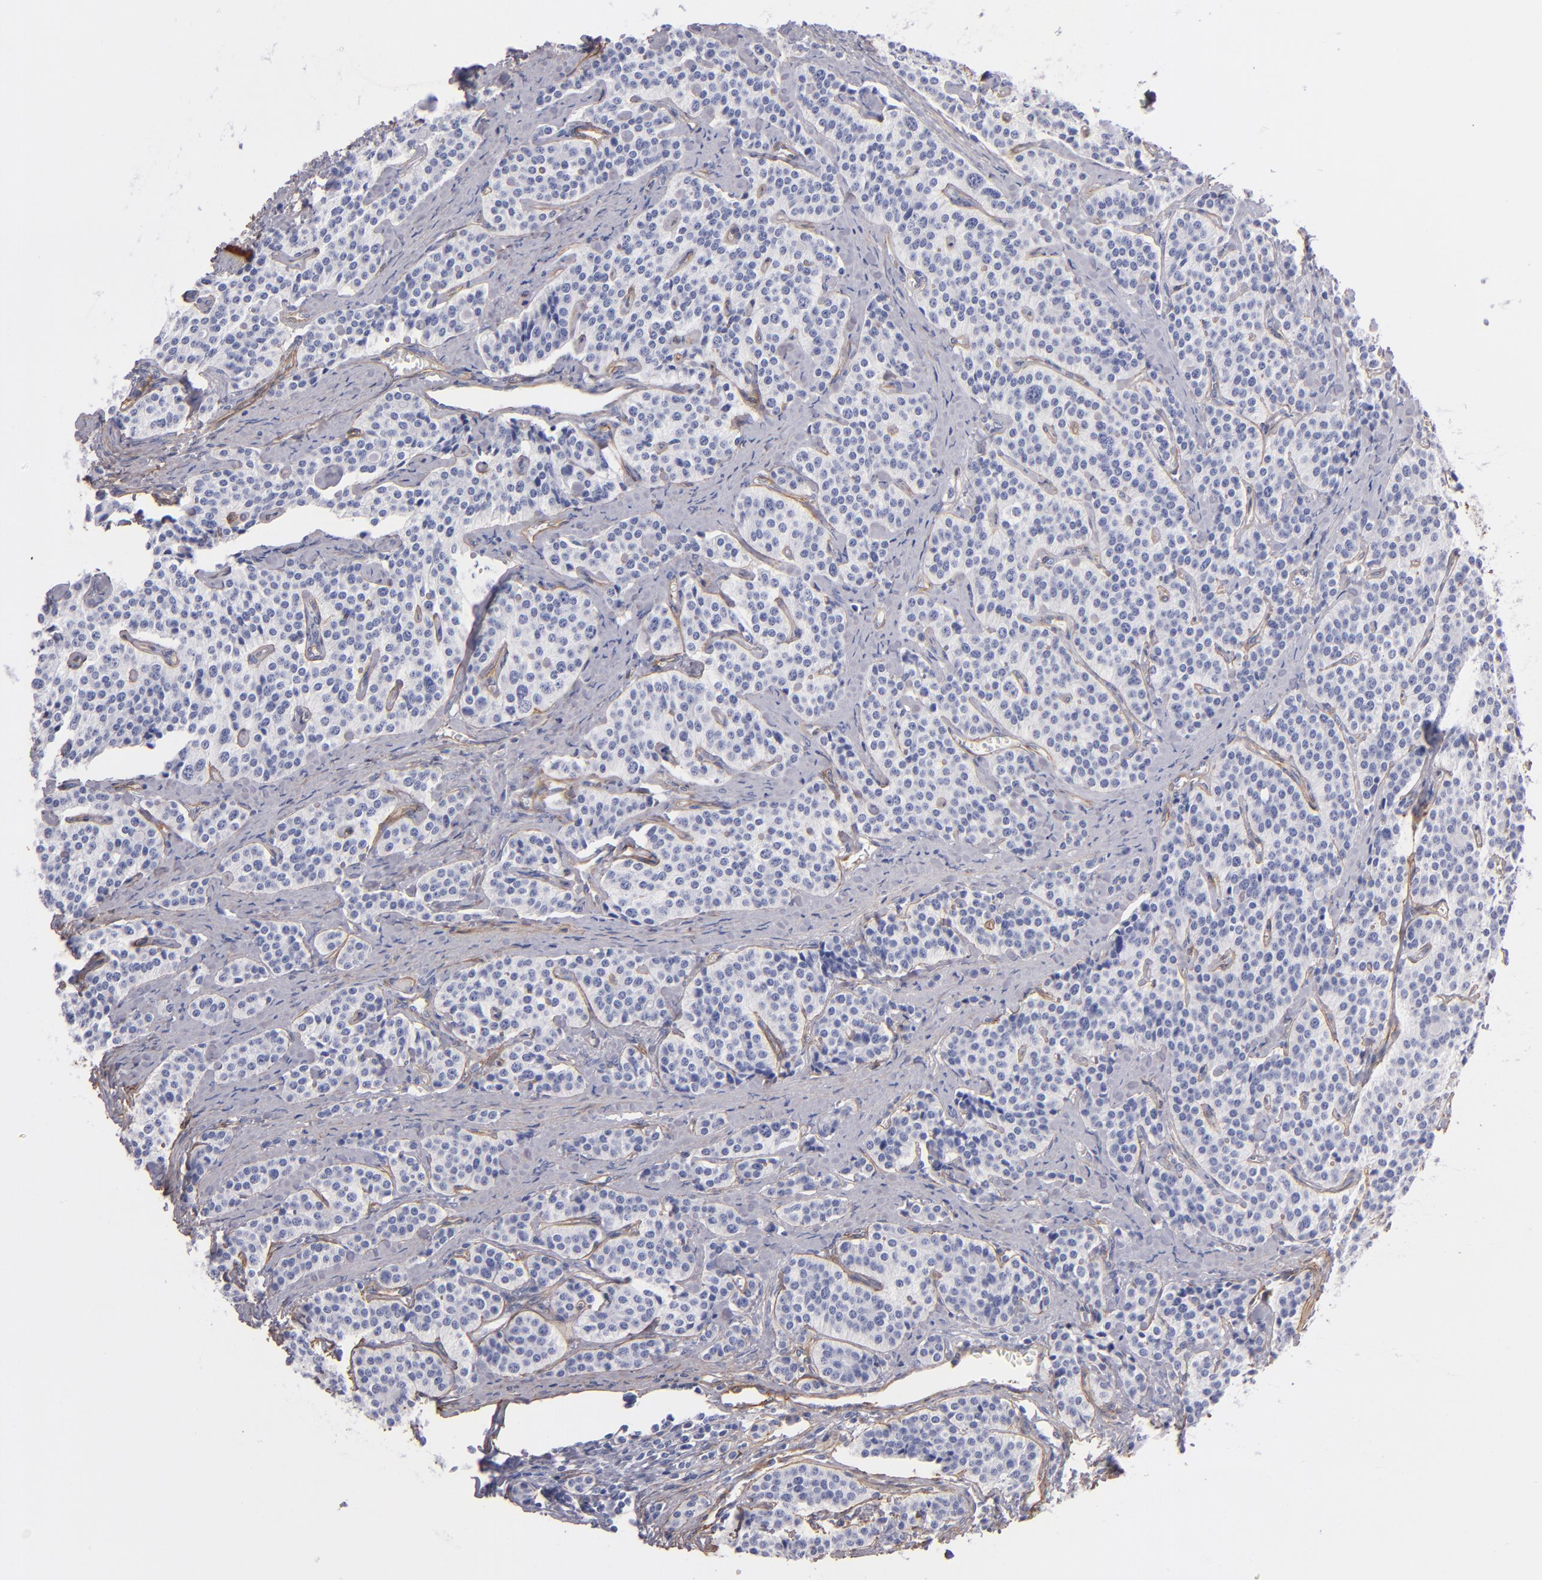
{"staining": {"intensity": "weak", "quantity": "<25%", "location": "cytoplasmic/membranous"}, "tissue": "carcinoid", "cell_type": "Tumor cells", "image_type": "cancer", "snomed": [{"axis": "morphology", "description": "Carcinoid, malignant, NOS"}, {"axis": "topography", "description": "Small intestine"}], "caption": "Tumor cells show no significant positivity in malignant carcinoid.", "gene": "LAMC1", "patient": {"sex": "male", "age": 63}}